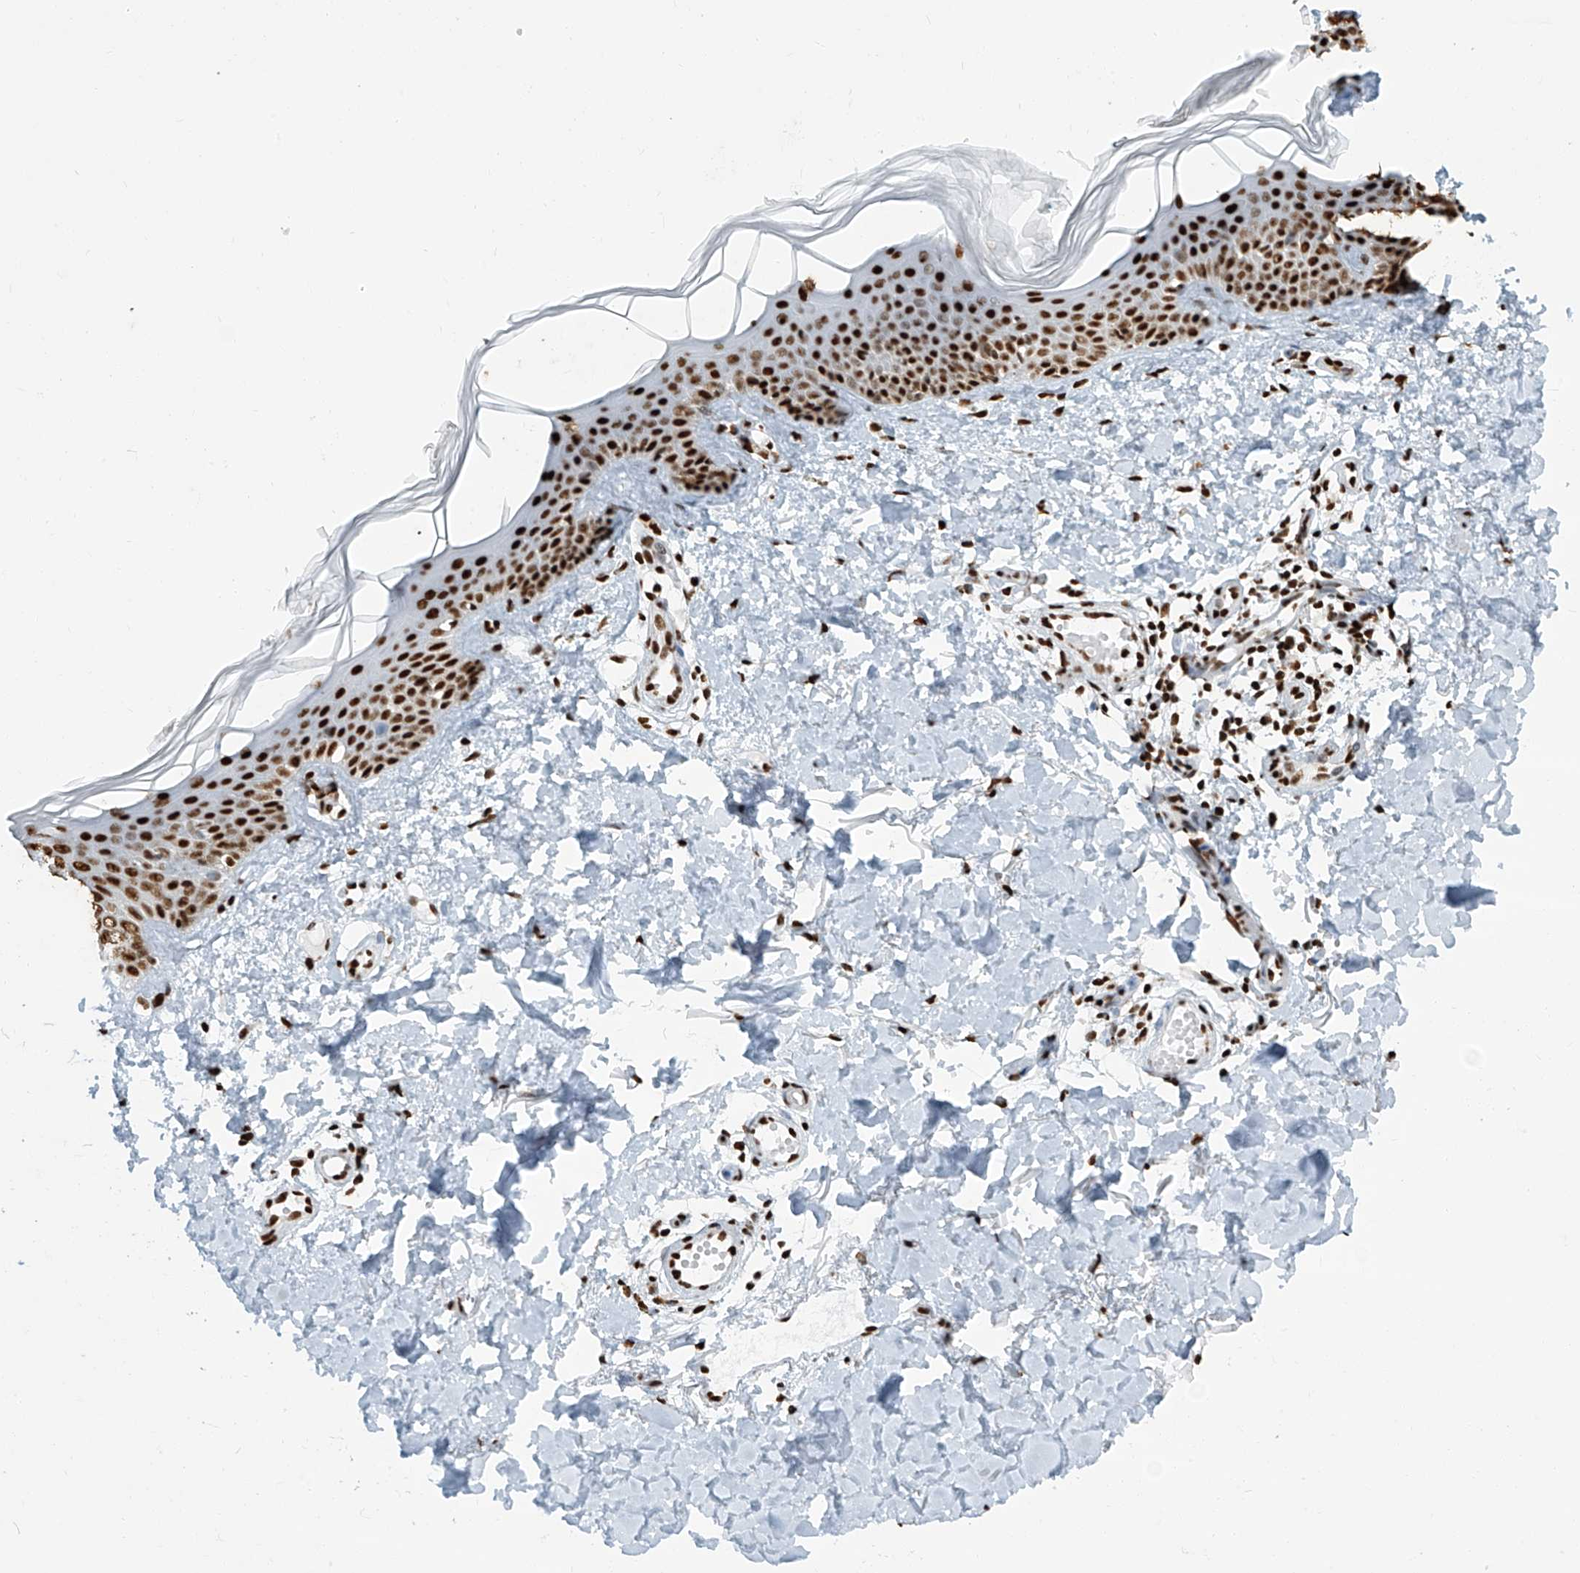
{"staining": {"intensity": "strong", "quantity": ">75%", "location": "nuclear"}, "tissue": "skin", "cell_type": "Fibroblasts", "image_type": "normal", "snomed": [{"axis": "morphology", "description": "Normal tissue, NOS"}, {"axis": "topography", "description": "Skin"}], "caption": "Brown immunohistochemical staining in normal skin reveals strong nuclear positivity in approximately >75% of fibroblasts.", "gene": "ENSG00000257390", "patient": {"sex": "male", "age": 37}}